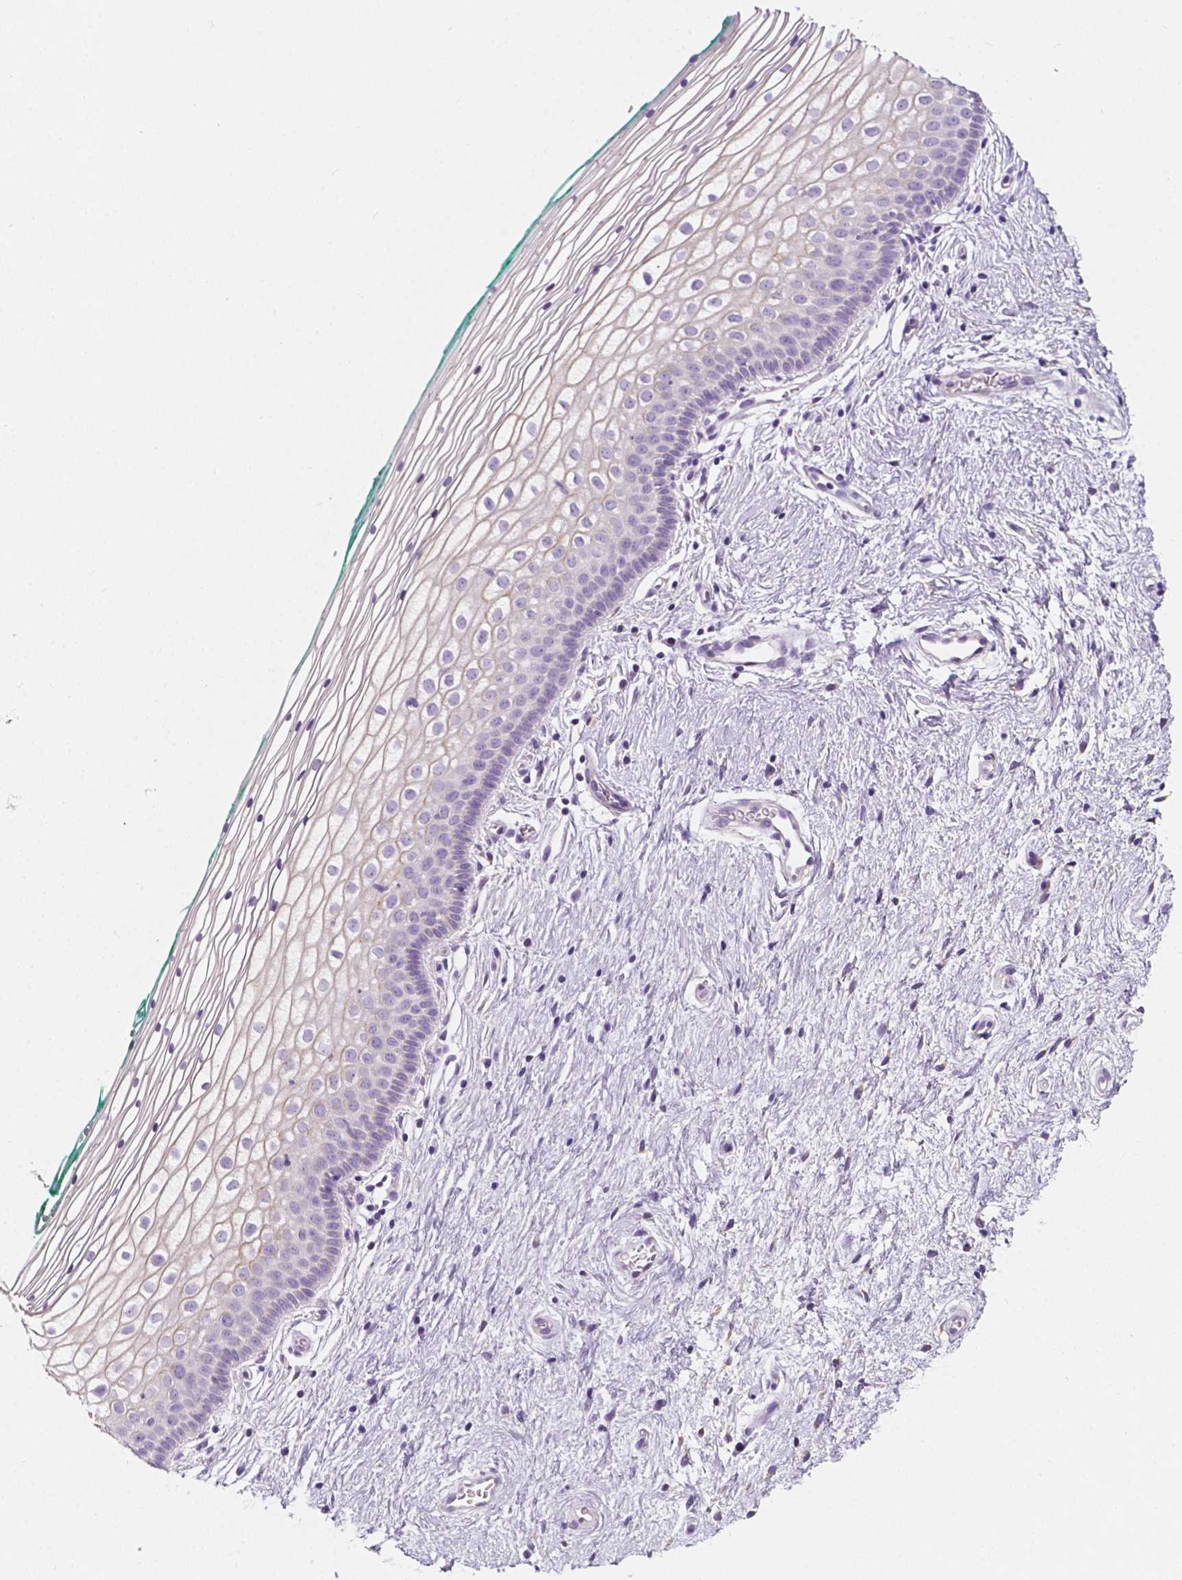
{"staining": {"intensity": "negative", "quantity": "none", "location": "none"}, "tissue": "vagina", "cell_type": "Squamous epithelial cells", "image_type": "normal", "snomed": [{"axis": "morphology", "description": "Normal tissue, NOS"}, {"axis": "topography", "description": "Vagina"}], "caption": "Immunohistochemistry (IHC) of unremarkable vagina displays no positivity in squamous epithelial cells.", "gene": "SIRT2", "patient": {"sex": "female", "age": 36}}